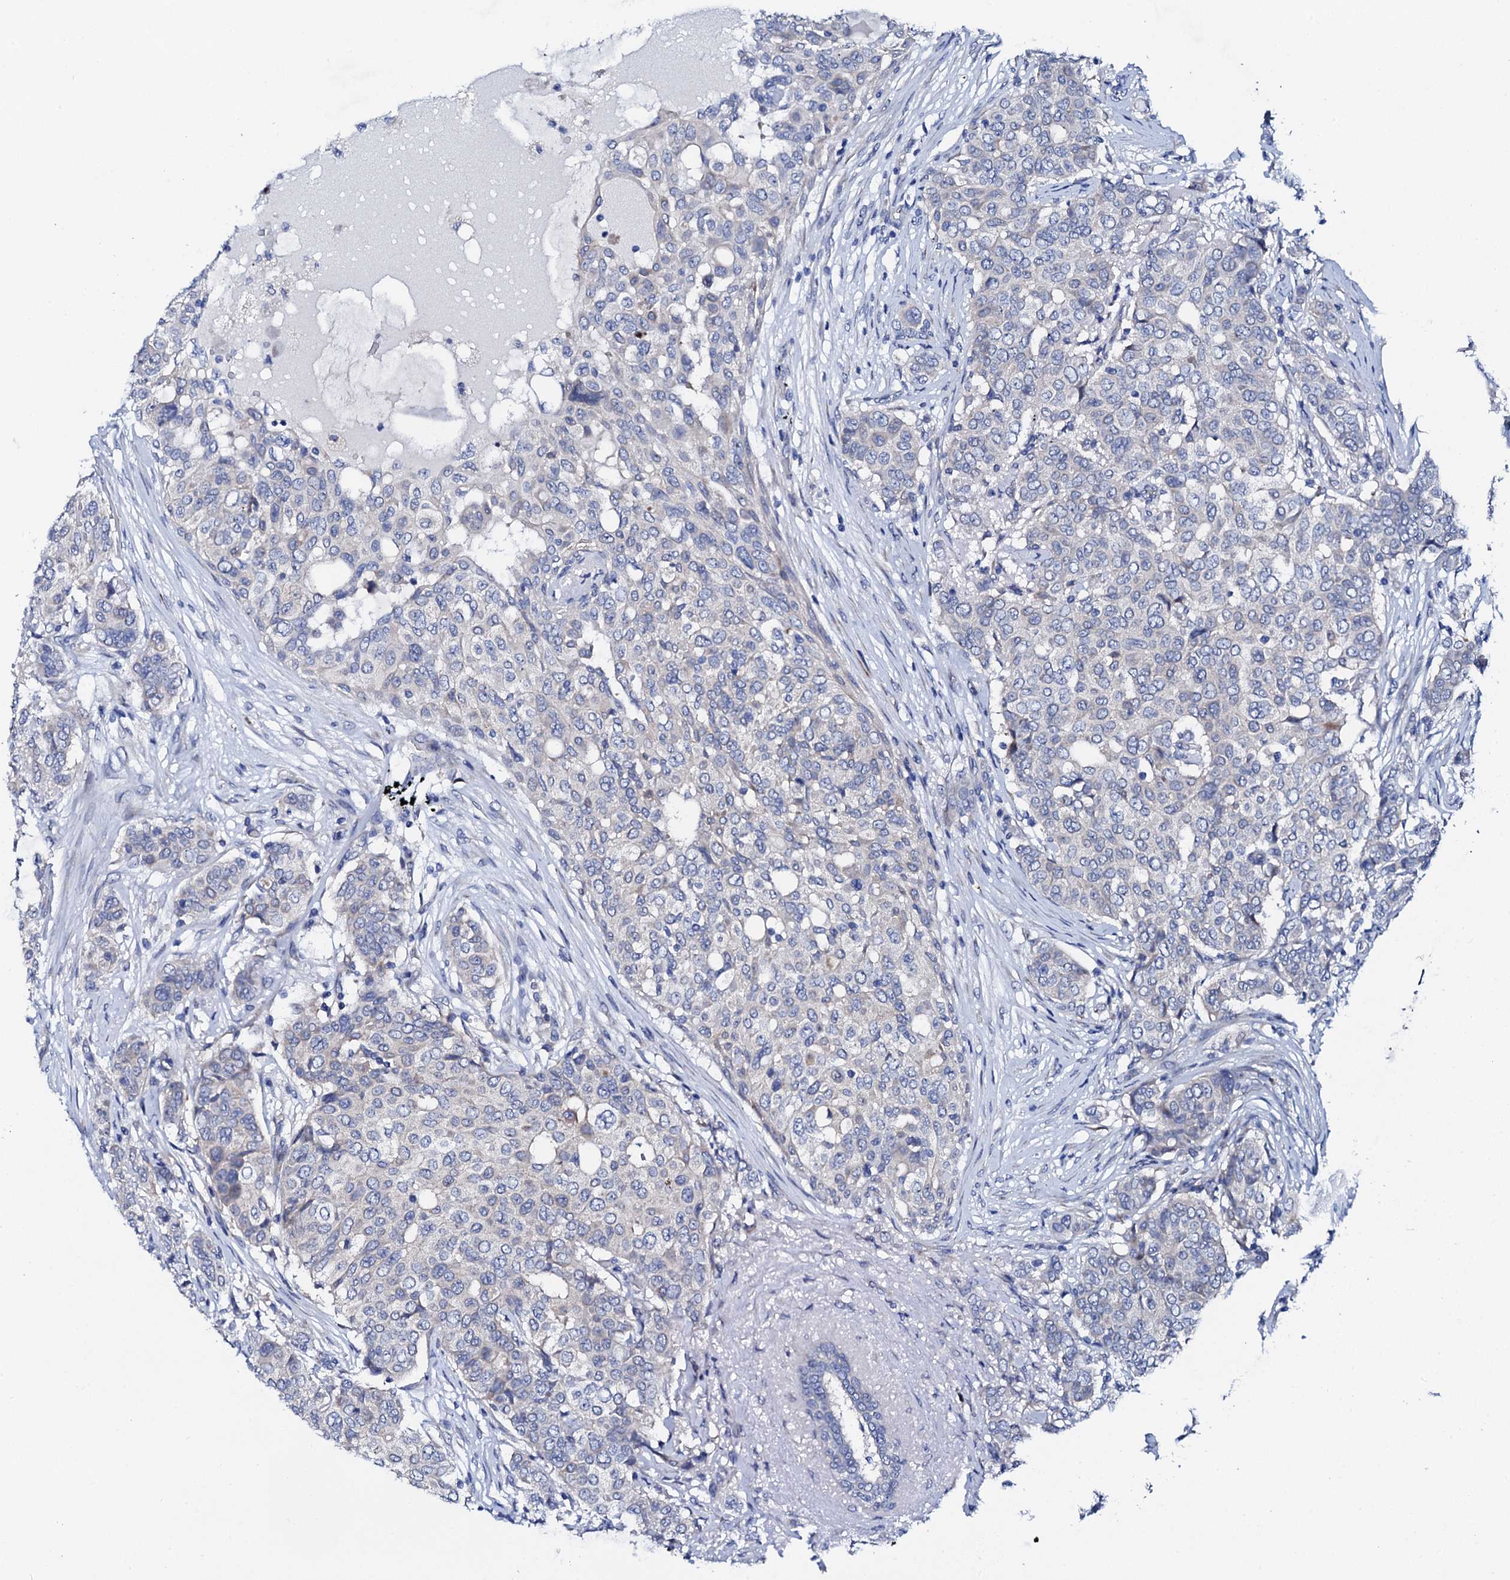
{"staining": {"intensity": "negative", "quantity": "none", "location": "none"}, "tissue": "breast cancer", "cell_type": "Tumor cells", "image_type": "cancer", "snomed": [{"axis": "morphology", "description": "Lobular carcinoma"}, {"axis": "topography", "description": "Breast"}], "caption": "IHC of breast cancer shows no positivity in tumor cells. (DAB IHC visualized using brightfield microscopy, high magnification).", "gene": "TRDN", "patient": {"sex": "female", "age": 51}}